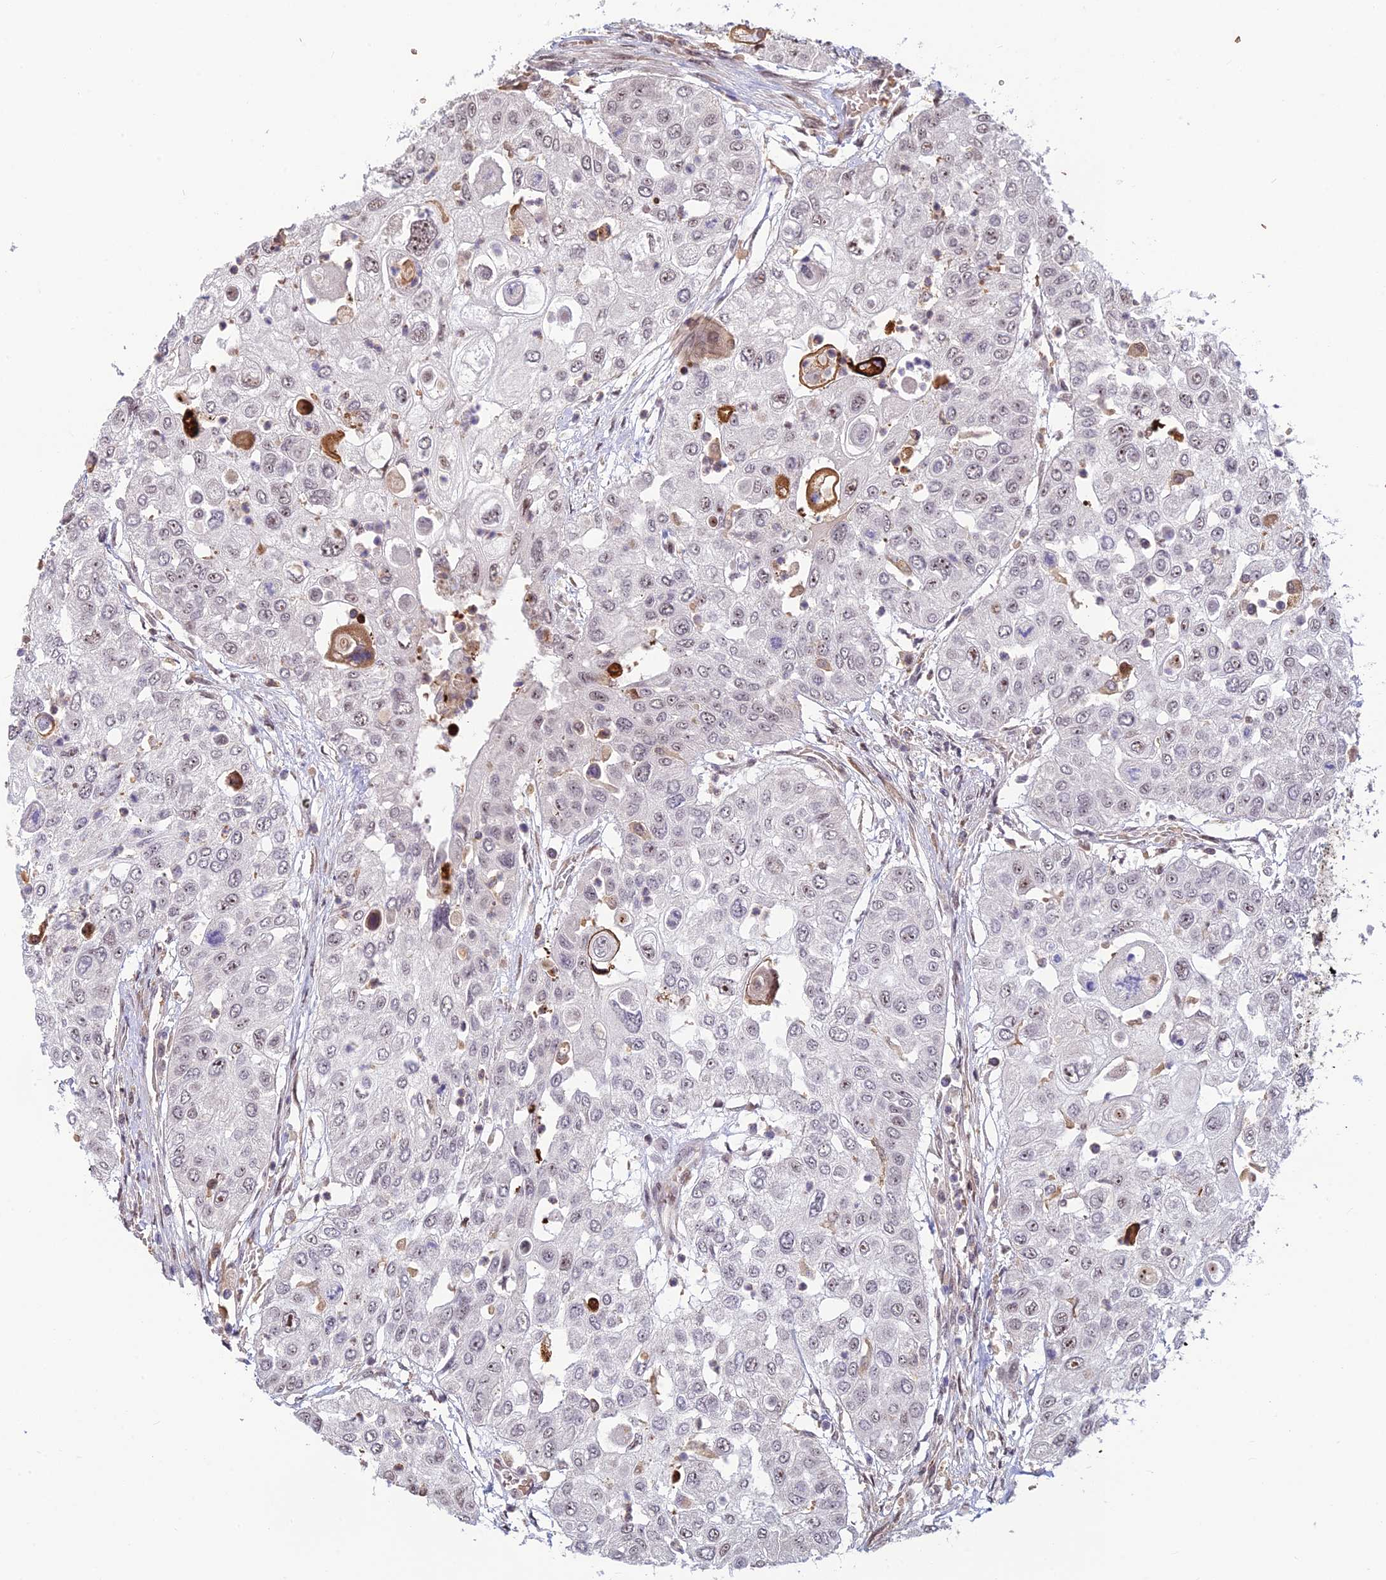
{"staining": {"intensity": "negative", "quantity": "none", "location": "none"}, "tissue": "urothelial cancer", "cell_type": "Tumor cells", "image_type": "cancer", "snomed": [{"axis": "morphology", "description": "Urothelial carcinoma, High grade"}, {"axis": "topography", "description": "Urinary bladder"}], "caption": "The IHC image has no significant staining in tumor cells of urothelial cancer tissue.", "gene": "UFSP2", "patient": {"sex": "female", "age": 79}}